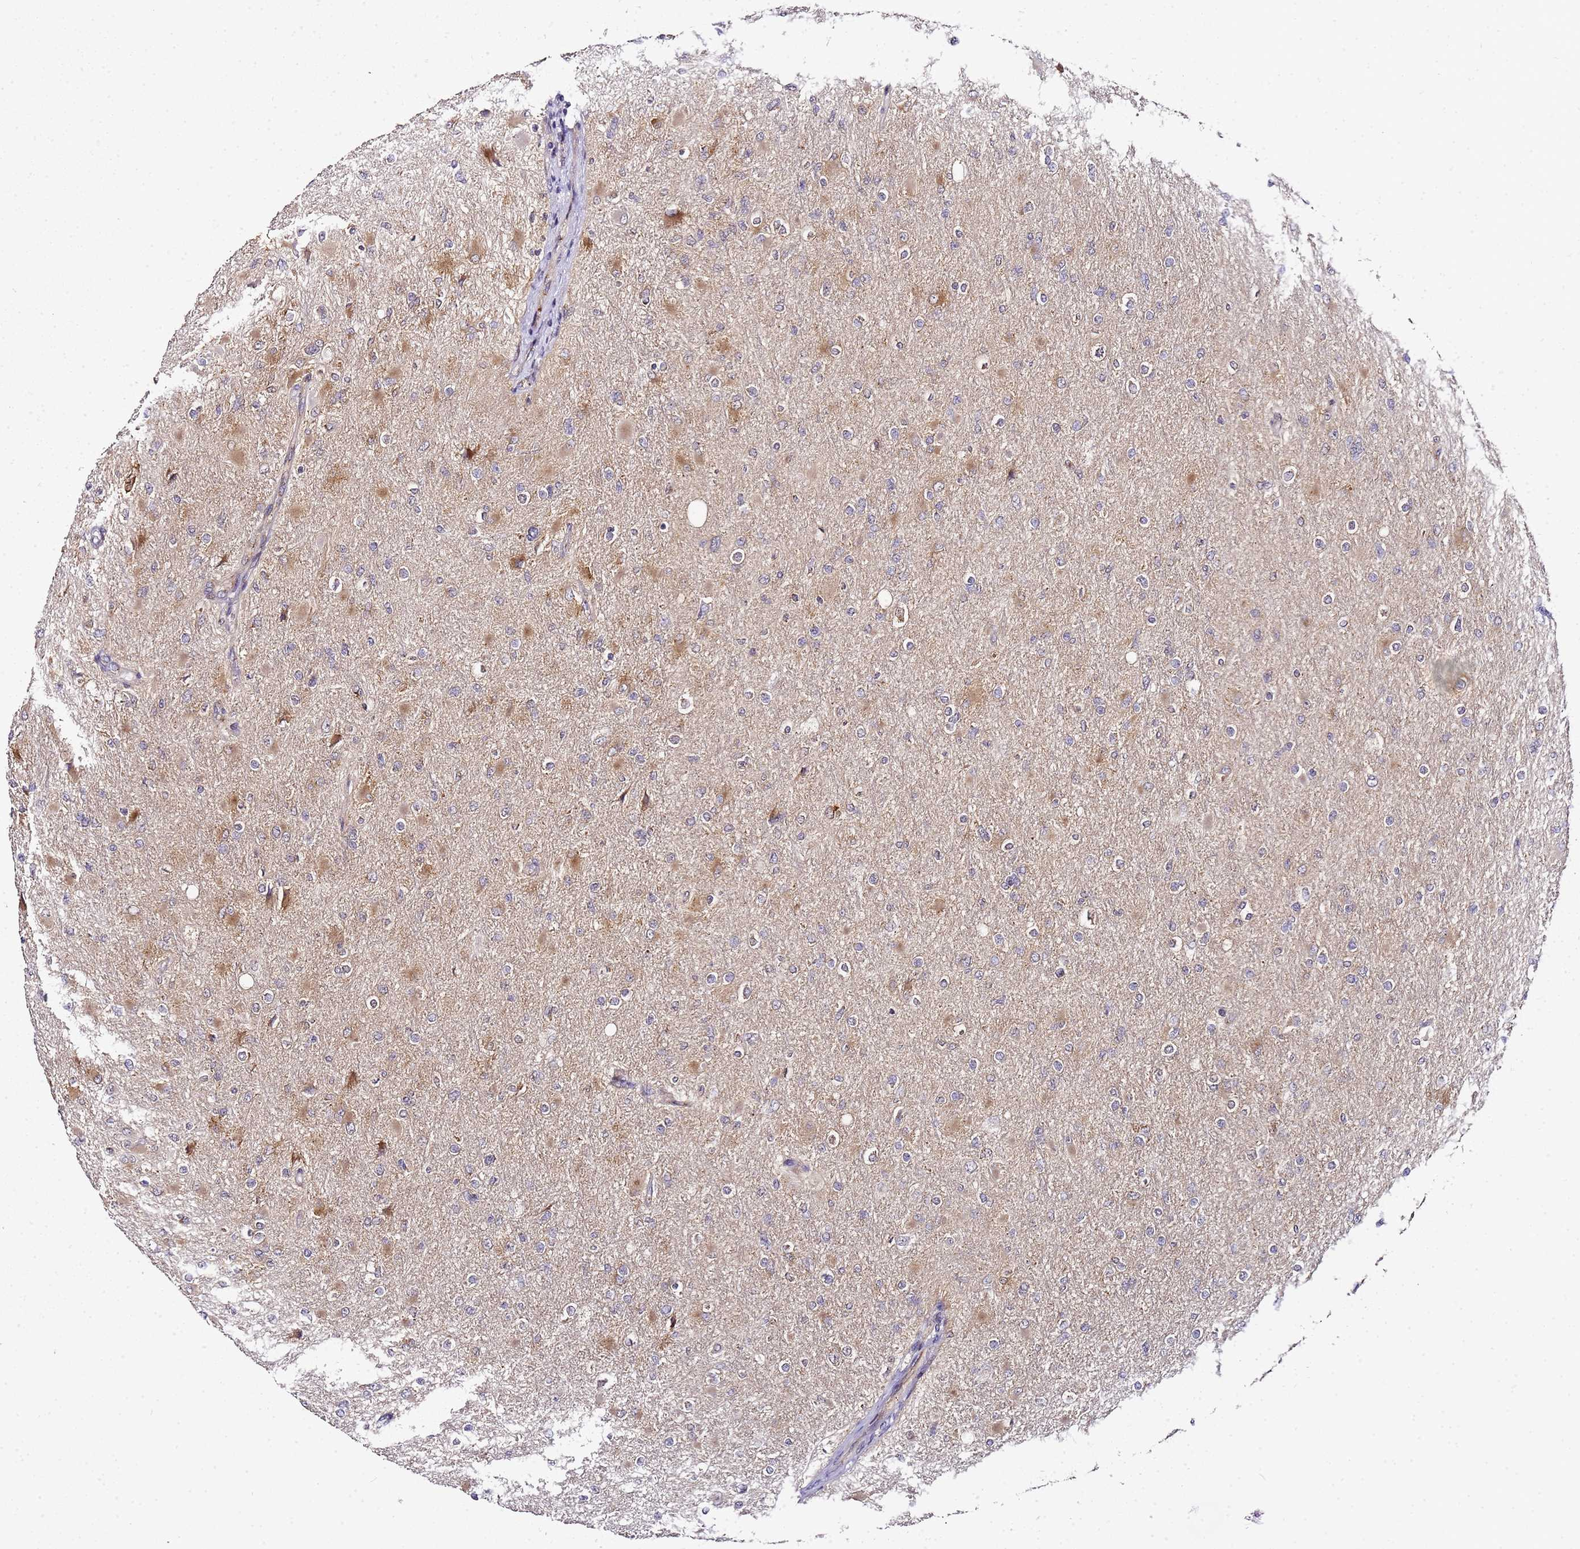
{"staining": {"intensity": "negative", "quantity": "none", "location": "none"}, "tissue": "glioma", "cell_type": "Tumor cells", "image_type": "cancer", "snomed": [{"axis": "morphology", "description": "Glioma, malignant, High grade"}, {"axis": "topography", "description": "Cerebral cortex"}], "caption": "Immunohistochemical staining of human malignant glioma (high-grade) displays no significant positivity in tumor cells. The staining was performed using DAB to visualize the protein expression in brown, while the nuclei were stained in blue with hematoxylin (Magnification: 20x).", "gene": "MRPL49", "patient": {"sex": "female", "age": 36}}